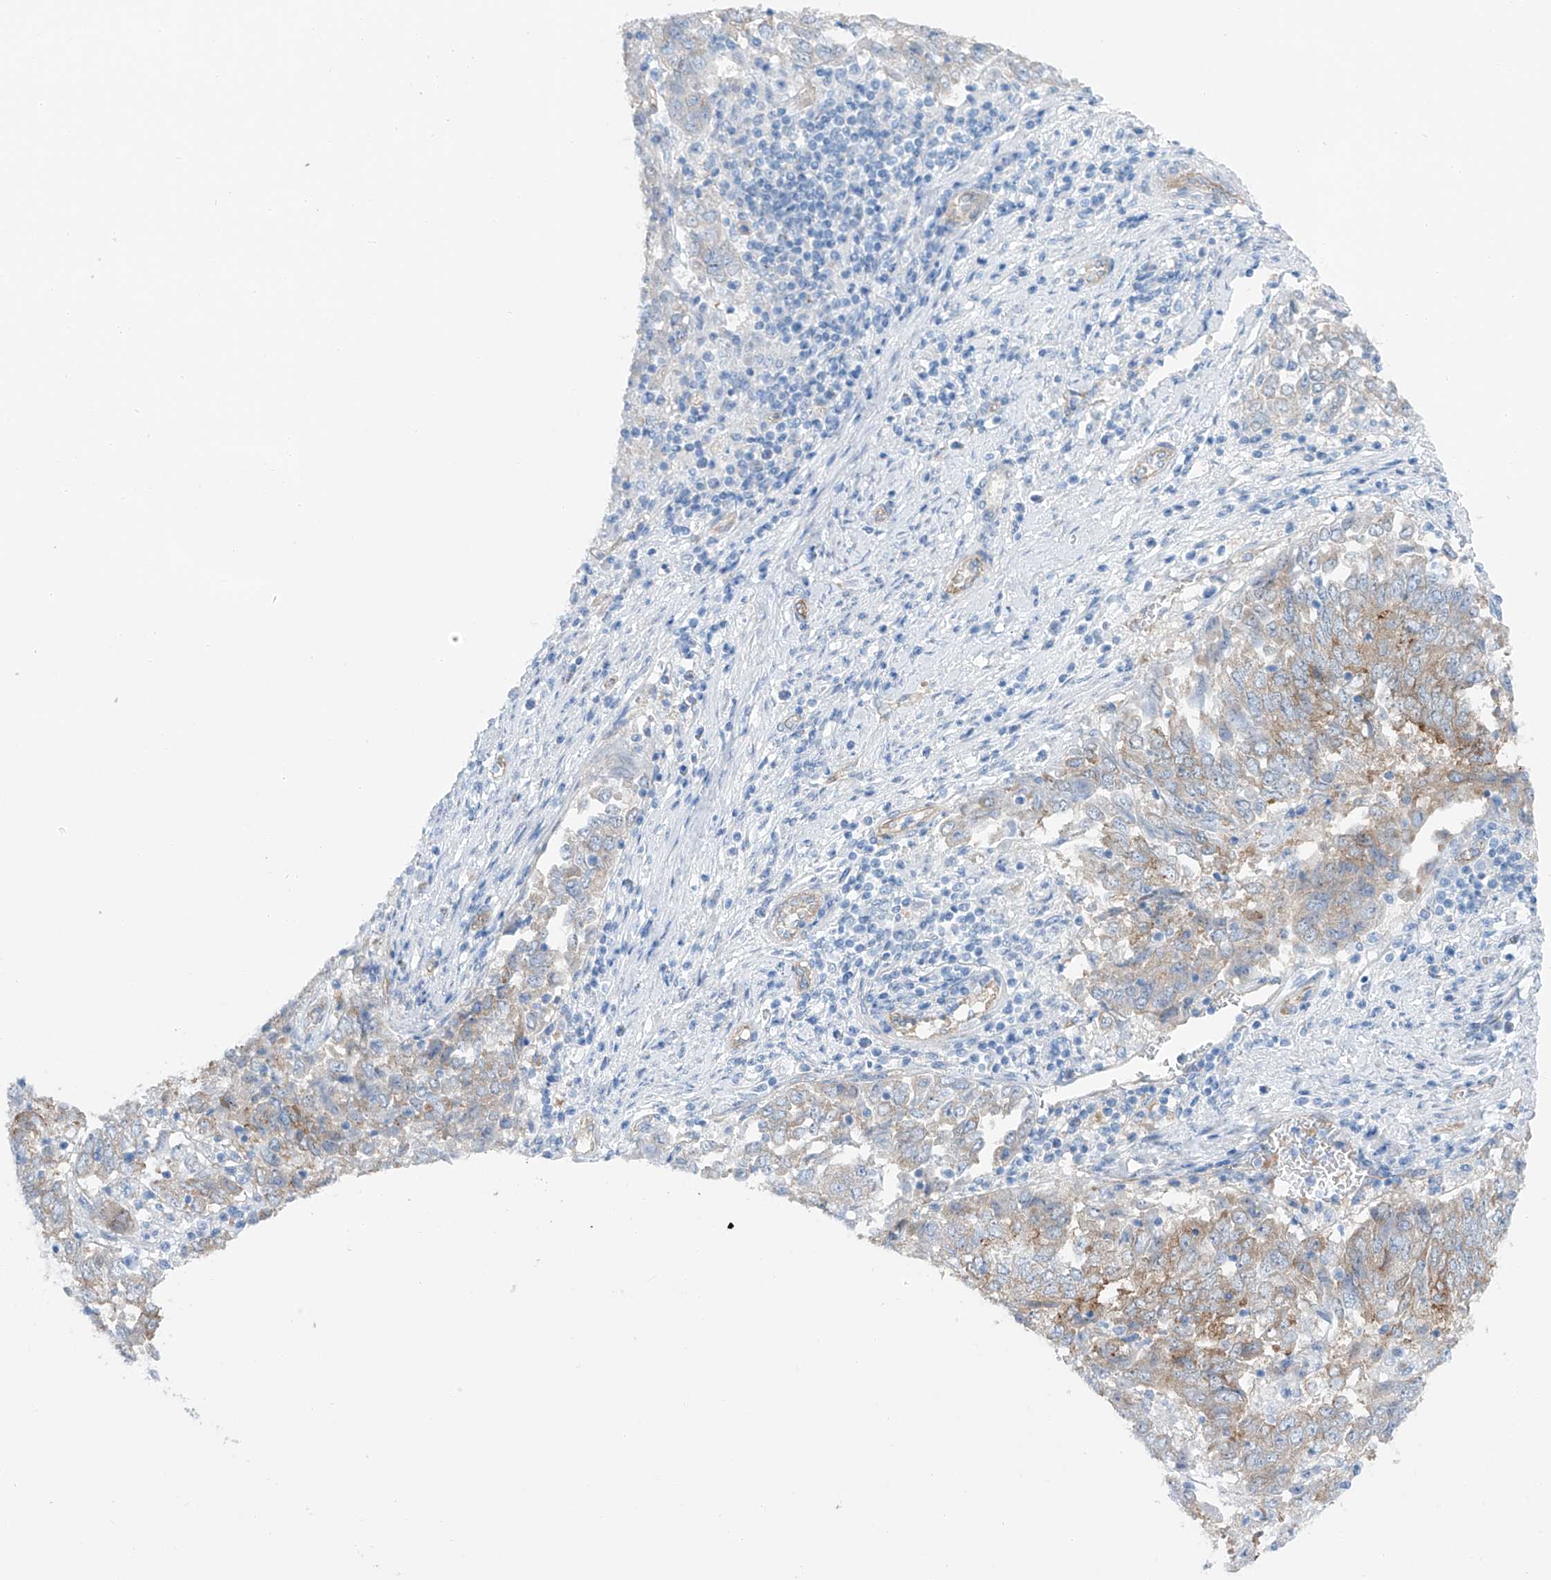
{"staining": {"intensity": "moderate", "quantity": "25%-75%", "location": "cytoplasmic/membranous"}, "tissue": "endometrial cancer", "cell_type": "Tumor cells", "image_type": "cancer", "snomed": [{"axis": "morphology", "description": "Adenocarcinoma, NOS"}, {"axis": "topography", "description": "Endometrium"}], "caption": "Immunohistochemistry of human adenocarcinoma (endometrial) reveals medium levels of moderate cytoplasmic/membranous positivity in about 25%-75% of tumor cells.", "gene": "MAGI1", "patient": {"sex": "female", "age": 80}}